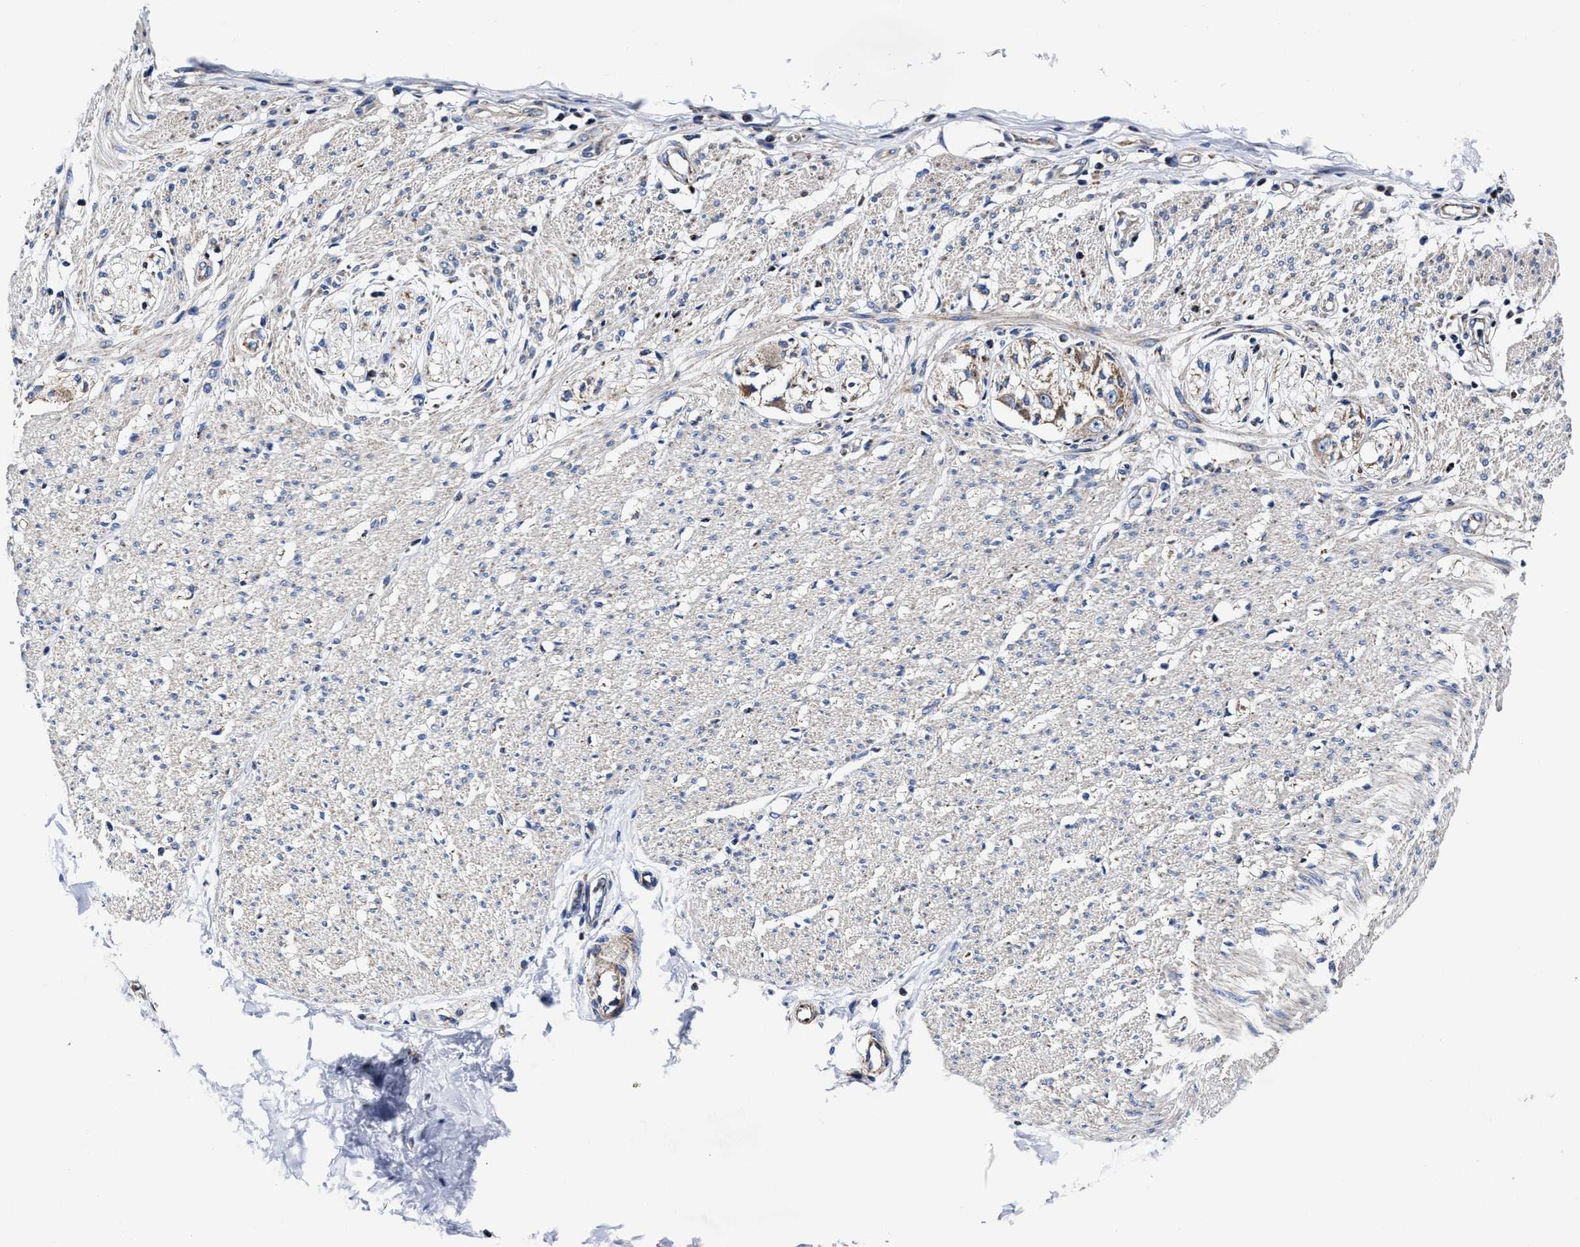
{"staining": {"intensity": "negative", "quantity": "none", "location": "none"}, "tissue": "smooth muscle", "cell_type": "Smooth muscle cells", "image_type": "normal", "snomed": [{"axis": "morphology", "description": "Normal tissue, NOS"}, {"axis": "morphology", "description": "Adenocarcinoma, NOS"}, {"axis": "topography", "description": "Colon"}, {"axis": "topography", "description": "Peripheral nerve tissue"}], "caption": "Image shows no significant protein staining in smooth muscle cells of unremarkable smooth muscle. The staining is performed using DAB (3,3'-diaminobenzidine) brown chromogen with nuclei counter-stained in using hematoxylin.", "gene": "HINT2", "patient": {"sex": "male", "age": 14}}